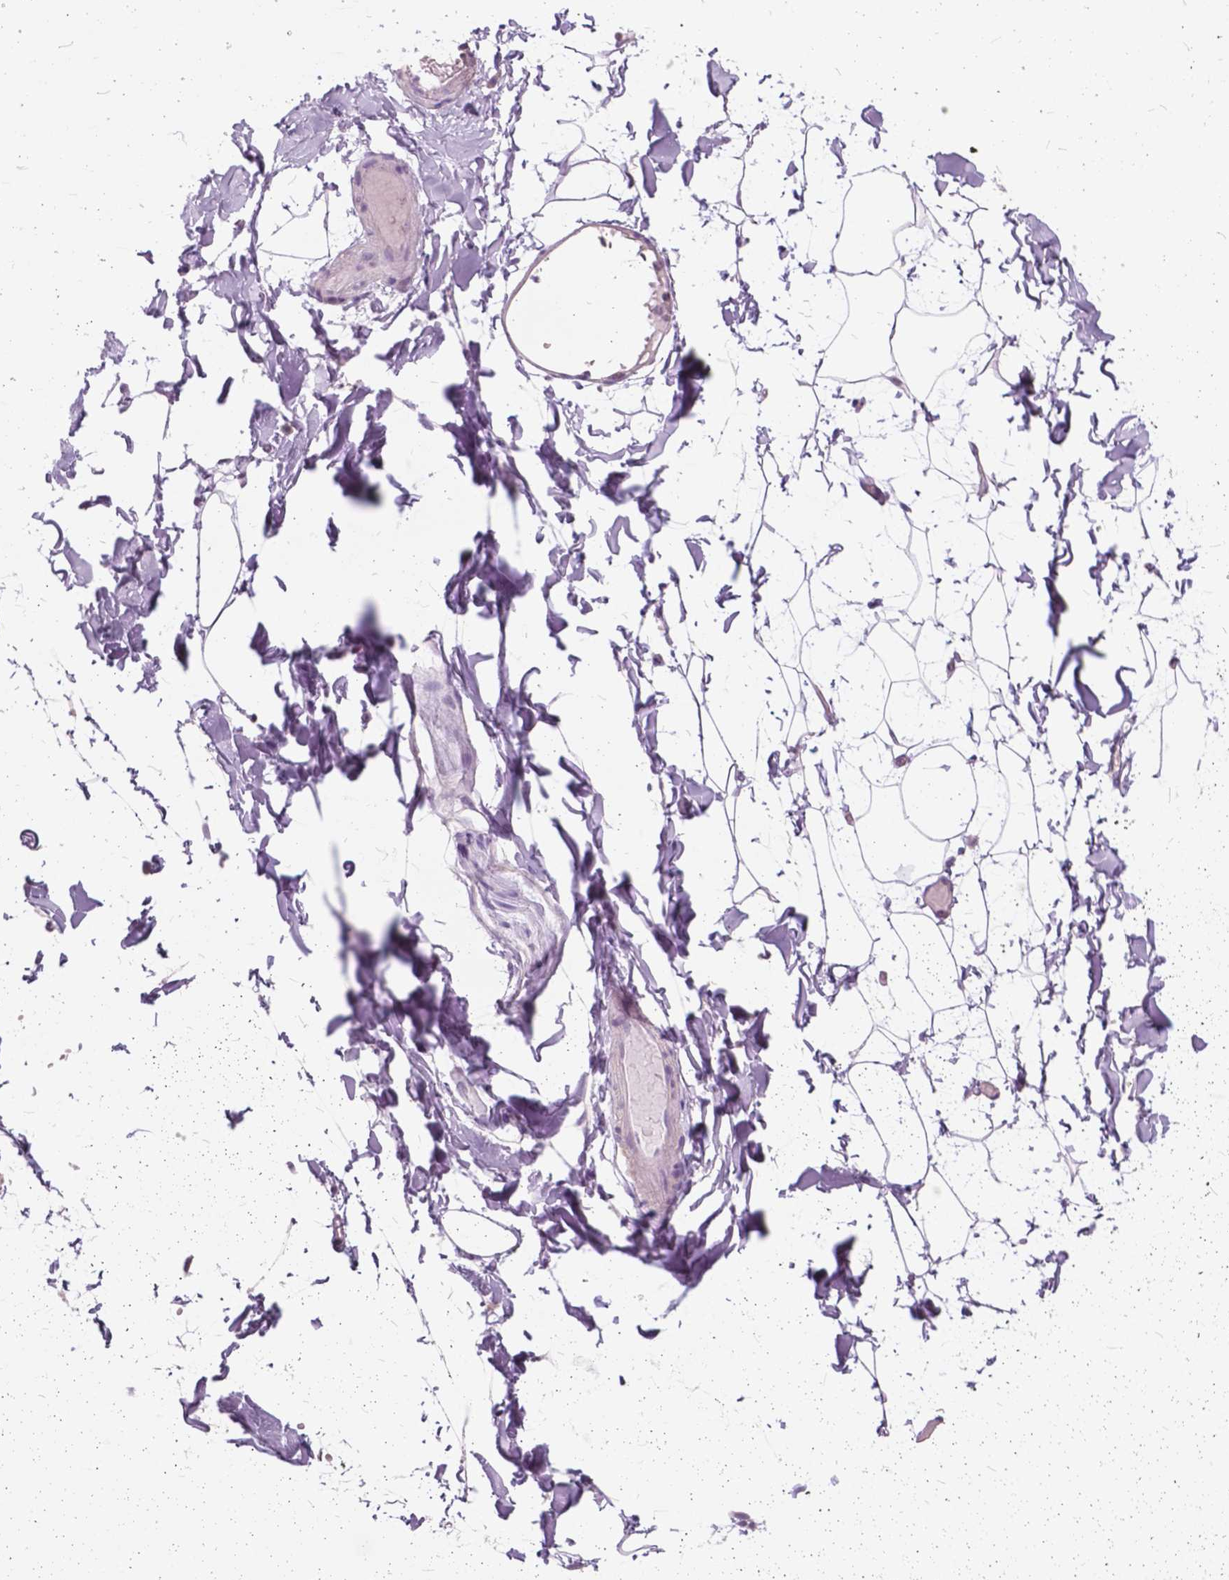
{"staining": {"intensity": "negative", "quantity": "none", "location": "none"}, "tissue": "adipose tissue", "cell_type": "Adipocytes", "image_type": "normal", "snomed": [{"axis": "morphology", "description": "Normal tissue, NOS"}, {"axis": "topography", "description": "Gallbladder"}, {"axis": "topography", "description": "Peripheral nerve tissue"}], "caption": "Human adipose tissue stained for a protein using immunohistochemistry exhibits no staining in adipocytes.", "gene": "SP140", "patient": {"sex": "female", "age": 45}}